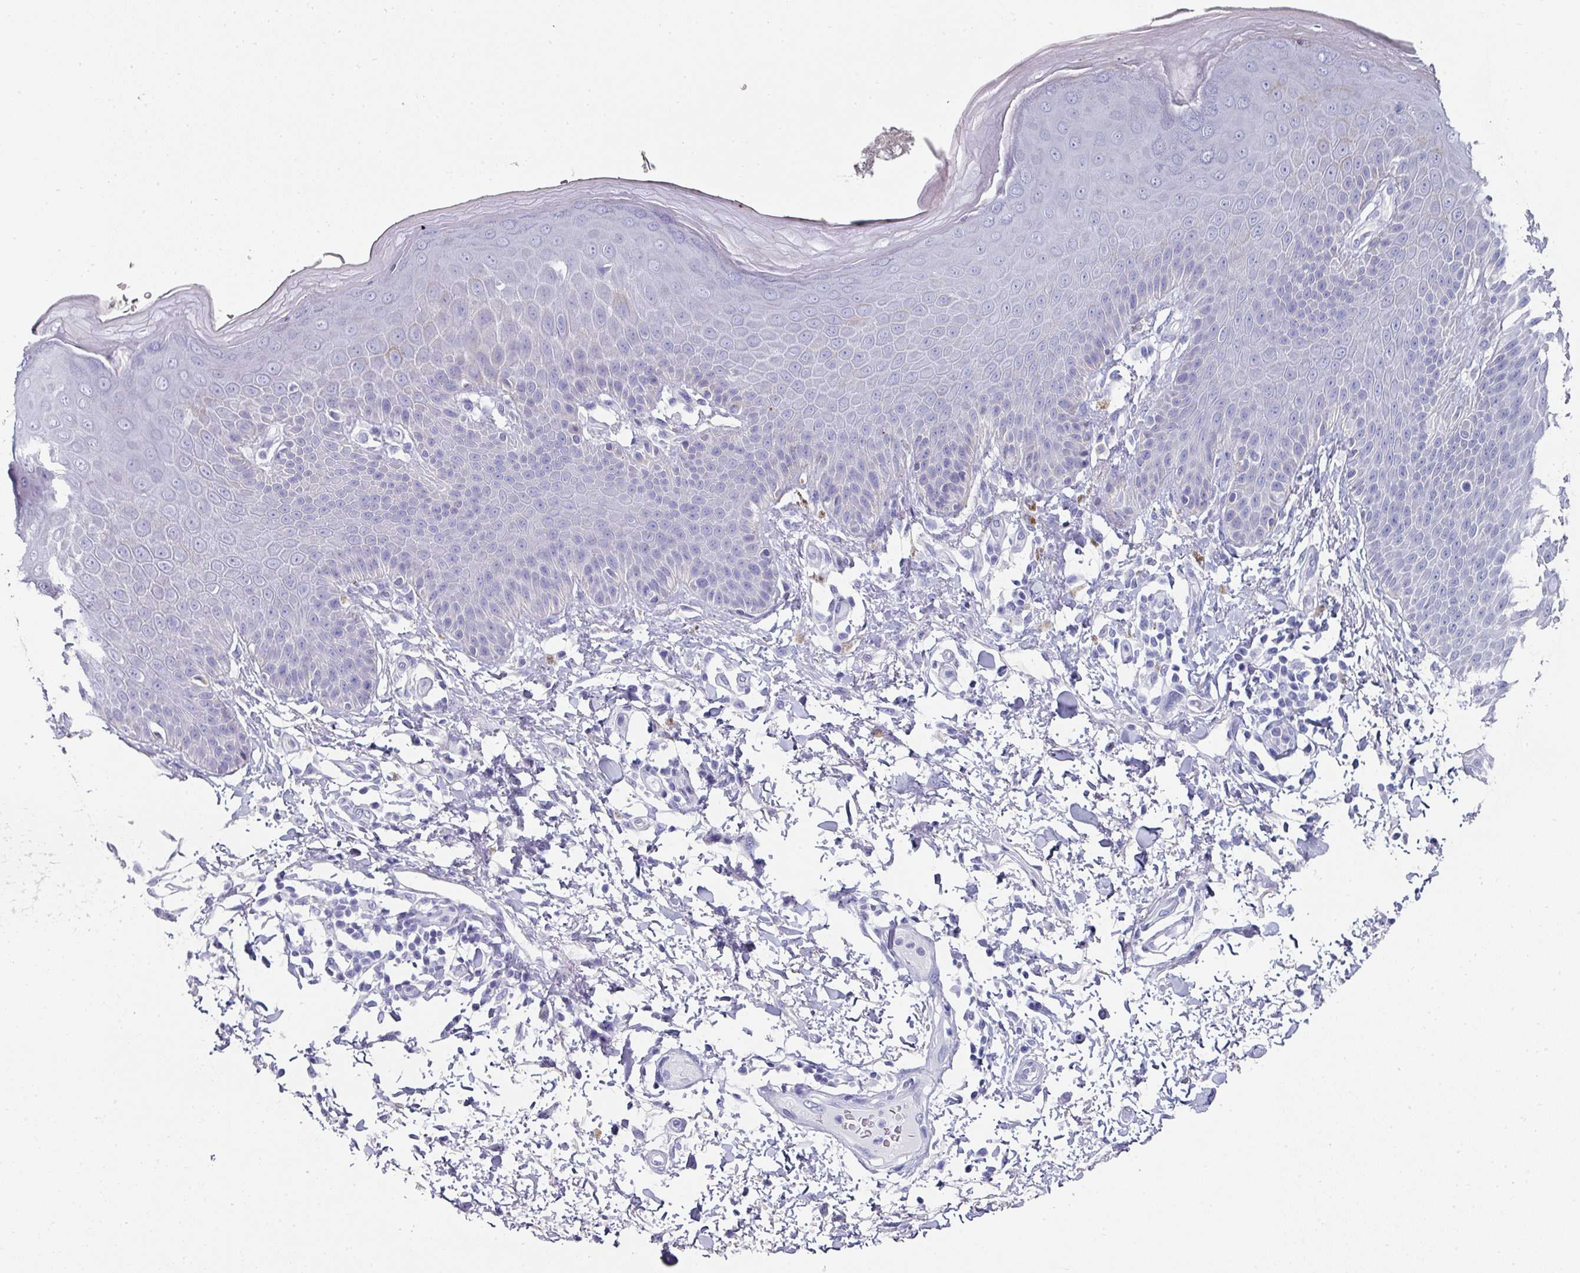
{"staining": {"intensity": "negative", "quantity": "none", "location": "none"}, "tissue": "skin", "cell_type": "Epidermal cells", "image_type": "normal", "snomed": [{"axis": "morphology", "description": "Normal tissue, NOS"}, {"axis": "topography", "description": "Peripheral nerve tissue"}], "caption": "Histopathology image shows no significant protein expression in epidermal cells of unremarkable skin. (Immunohistochemistry (ihc), brightfield microscopy, high magnification).", "gene": "SETBP1", "patient": {"sex": "male", "age": 51}}